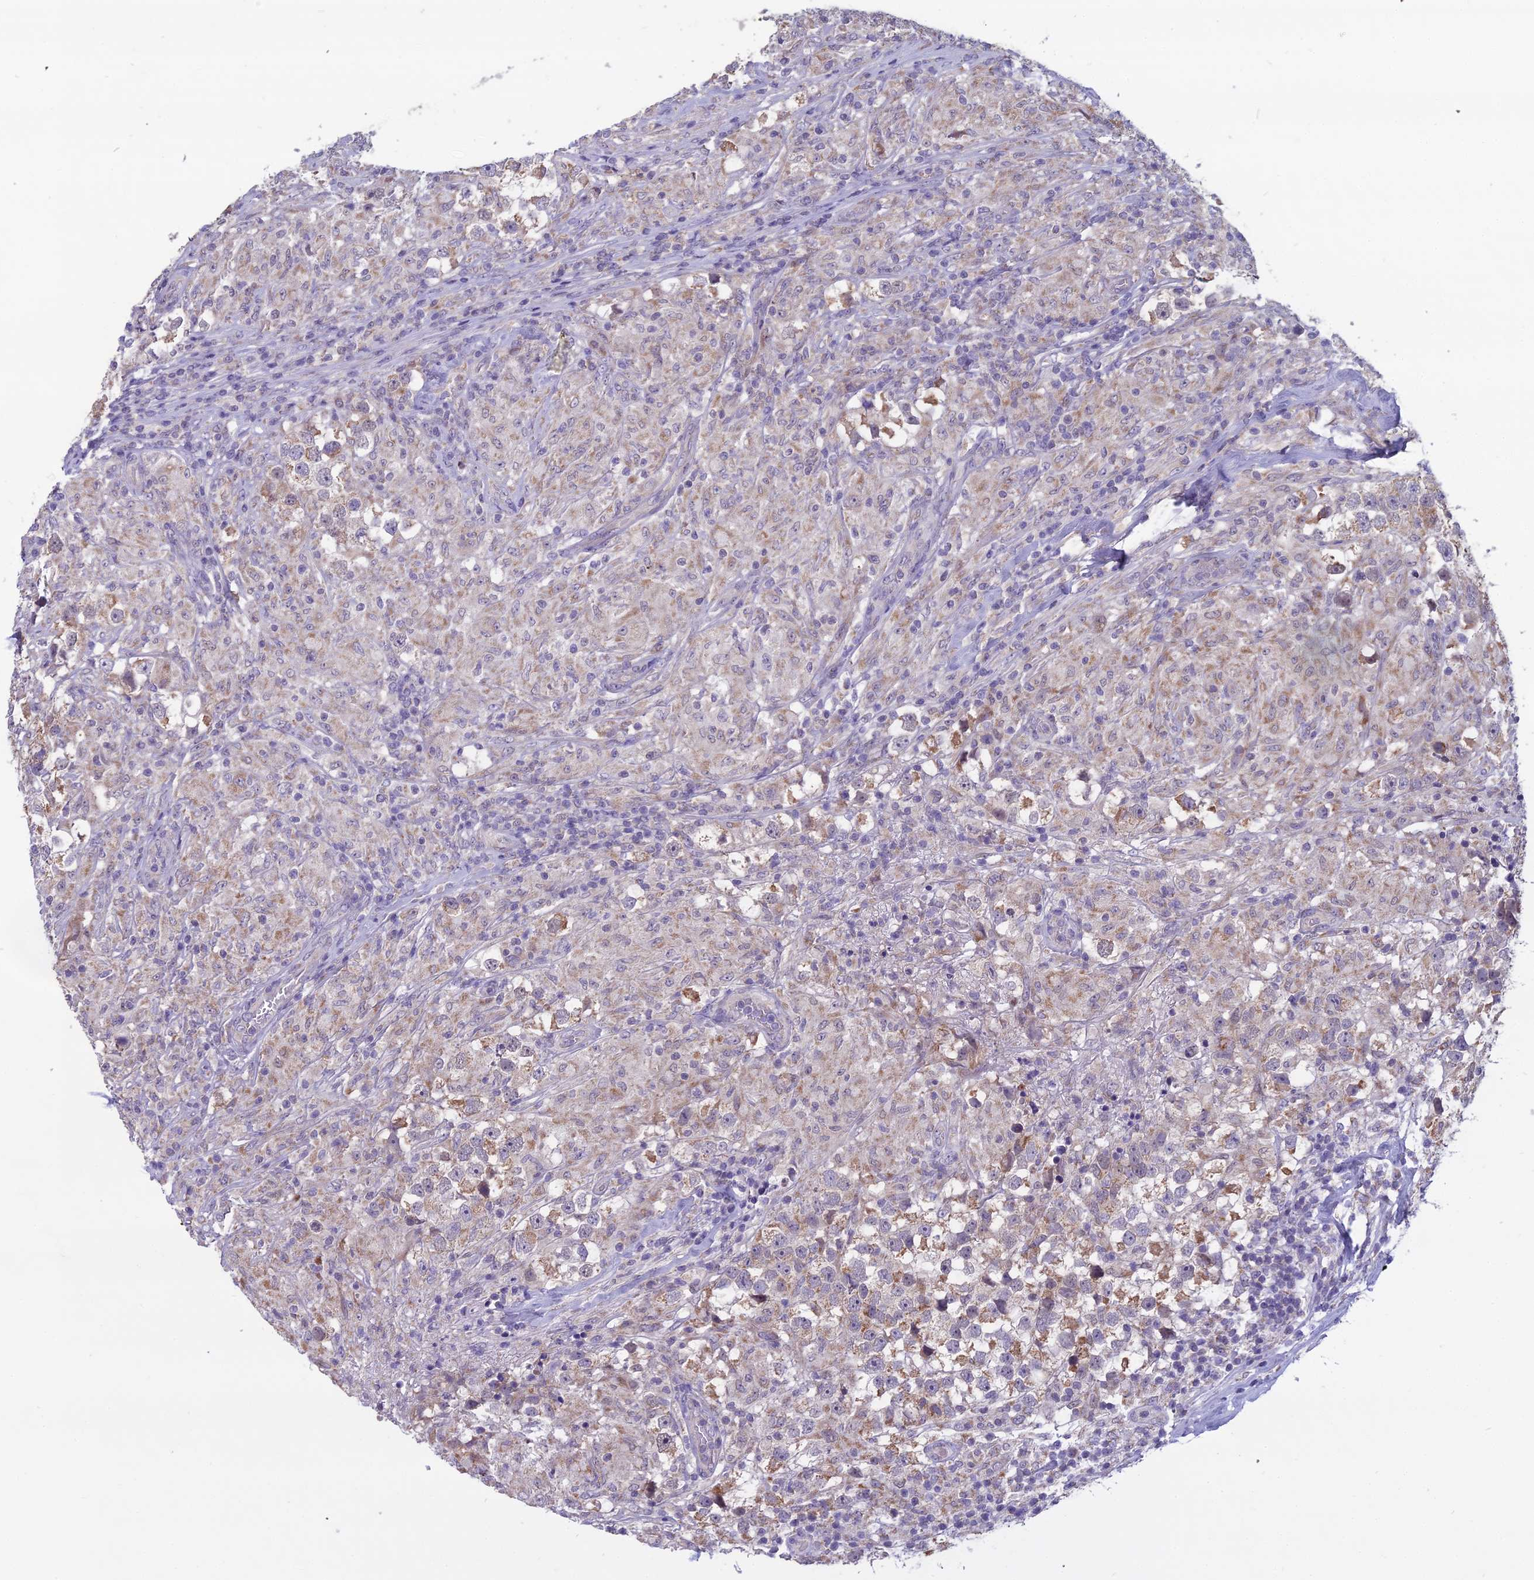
{"staining": {"intensity": "negative", "quantity": "none", "location": "none"}, "tissue": "testis cancer", "cell_type": "Tumor cells", "image_type": "cancer", "snomed": [{"axis": "morphology", "description": "Seminoma, NOS"}, {"axis": "topography", "description": "Testis"}], "caption": "An immunohistochemistry (IHC) histopathology image of testis seminoma is shown. There is no staining in tumor cells of testis seminoma. (DAB (3,3'-diaminobenzidine) immunohistochemistry (IHC) with hematoxylin counter stain).", "gene": "DUS2", "patient": {"sex": "male", "age": 46}}